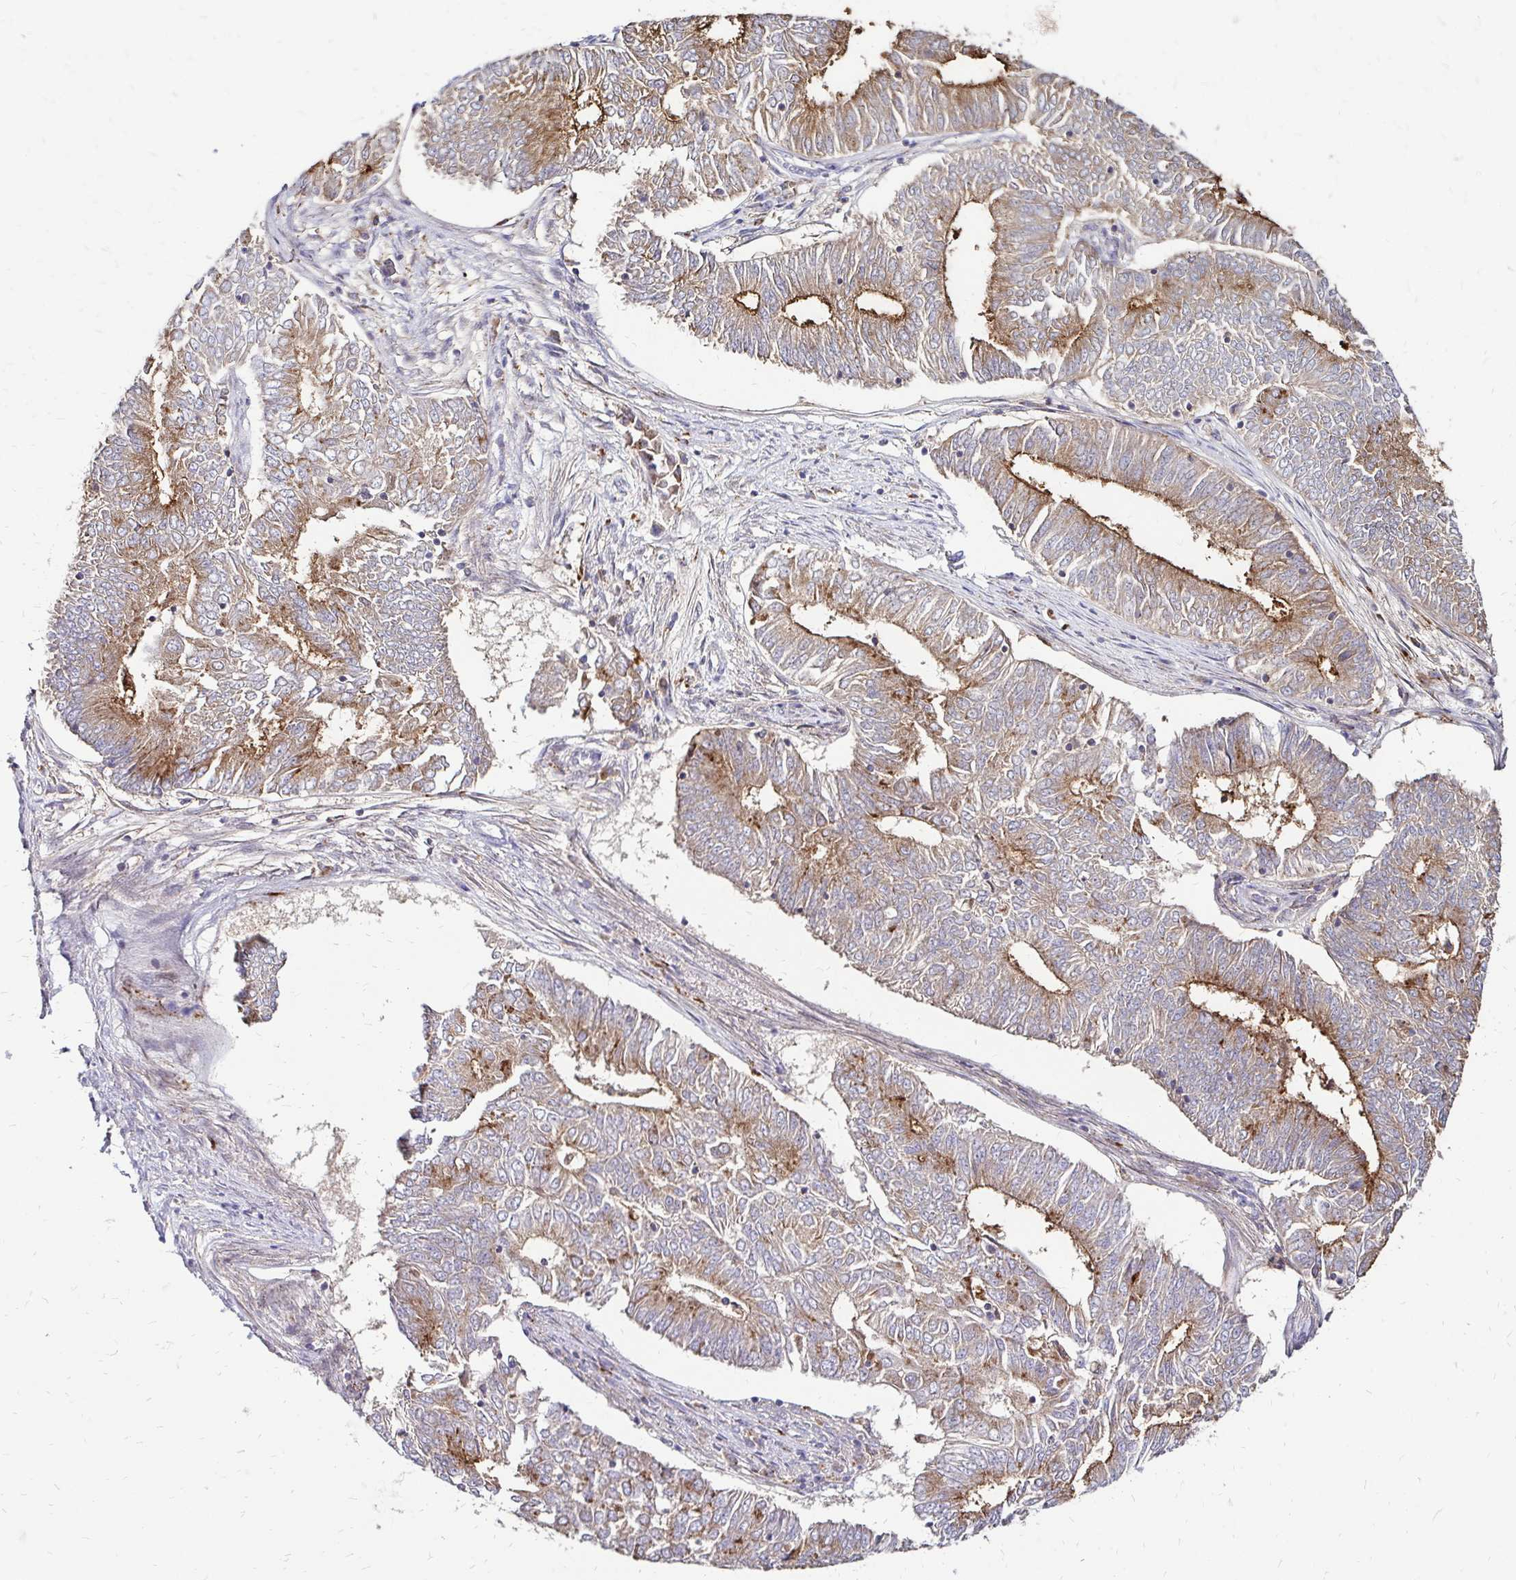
{"staining": {"intensity": "moderate", "quantity": "25%-75%", "location": "cytoplasmic/membranous"}, "tissue": "endometrial cancer", "cell_type": "Tumor cells", "image_type": "cancer", "snomed": [{"axis": "morphology", "description": "Adenocarcinoma, NOS"}, {"axis": "topography", "description": "Endometrium"}], "caption": "Immunohistochemical staining of endometrial cancer demonstrates moderate cytoplasmic/membranous protein staining in approximately 25%-75% of tumor cells. (Stains: DAB (3,3'-diaminobenzidine) in brown, nuclei in blue, Microscopy: brightfield microscopy at high magnification).", "gene": "IDUA", "patient": {"sex": "female", "age": 62}}